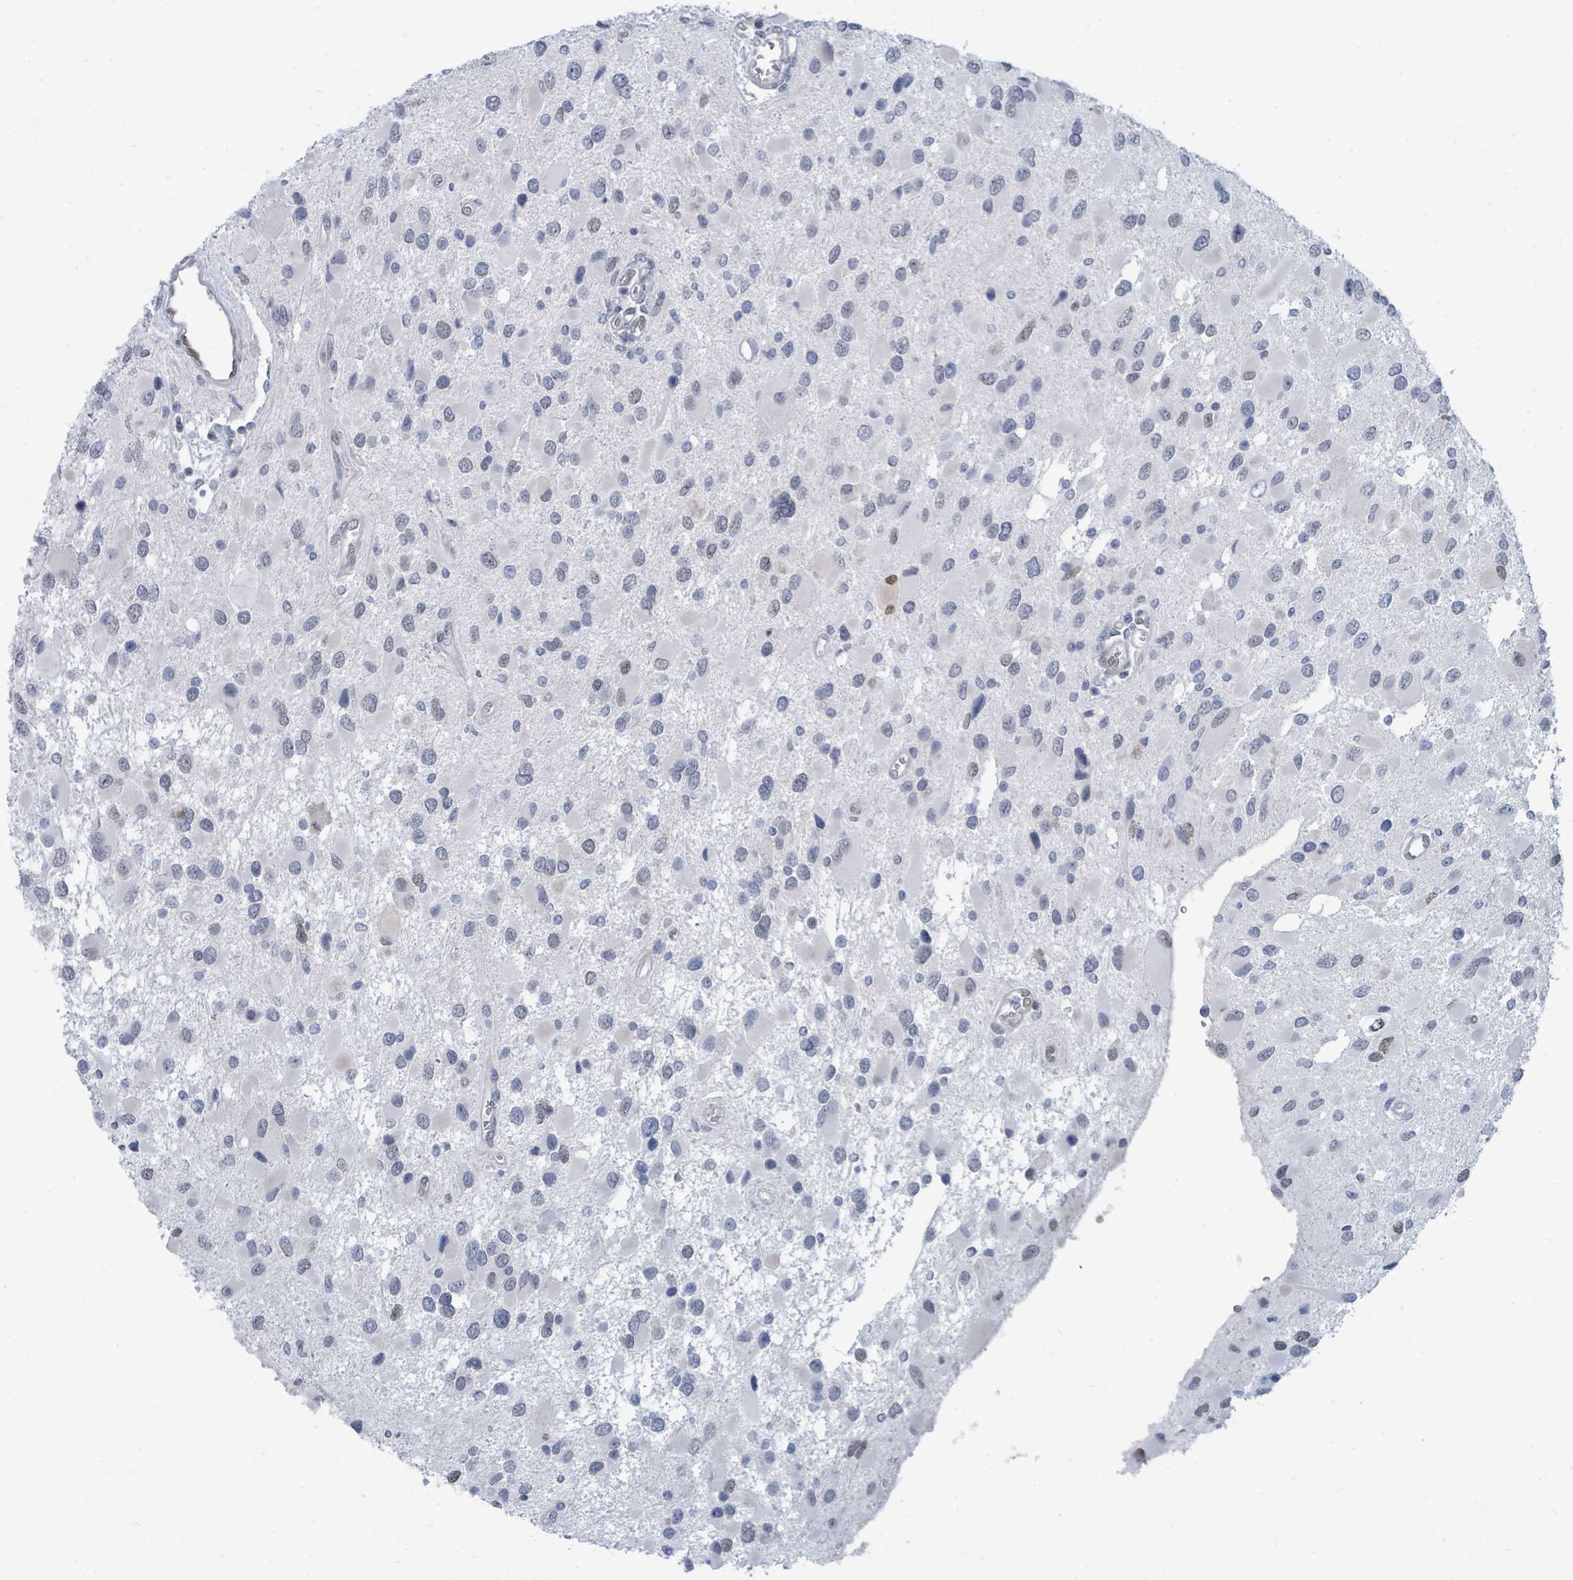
{"staining": {"intensity": "negative", "quantity": "none", "location": "none"}, "tissue": "glioma", "cell_type": "Tumor cells", "image_type": "cancer", "snomed": [{"axis": "morphology", "description": "Glioma, malignant, High grade"}, {"axis": "topography", "description": "Brain"}], "caption": "A high-resolution micrograph shows IHC staining of malignant high-grade glioma, which shows no significant positivity in tumor cells. The staining is performed using DAB brown chromogen with nuclei counter-stained in using hematoxylin.", "gene": "SUMO4", "patient": {"sex": "male", "age": 53}}